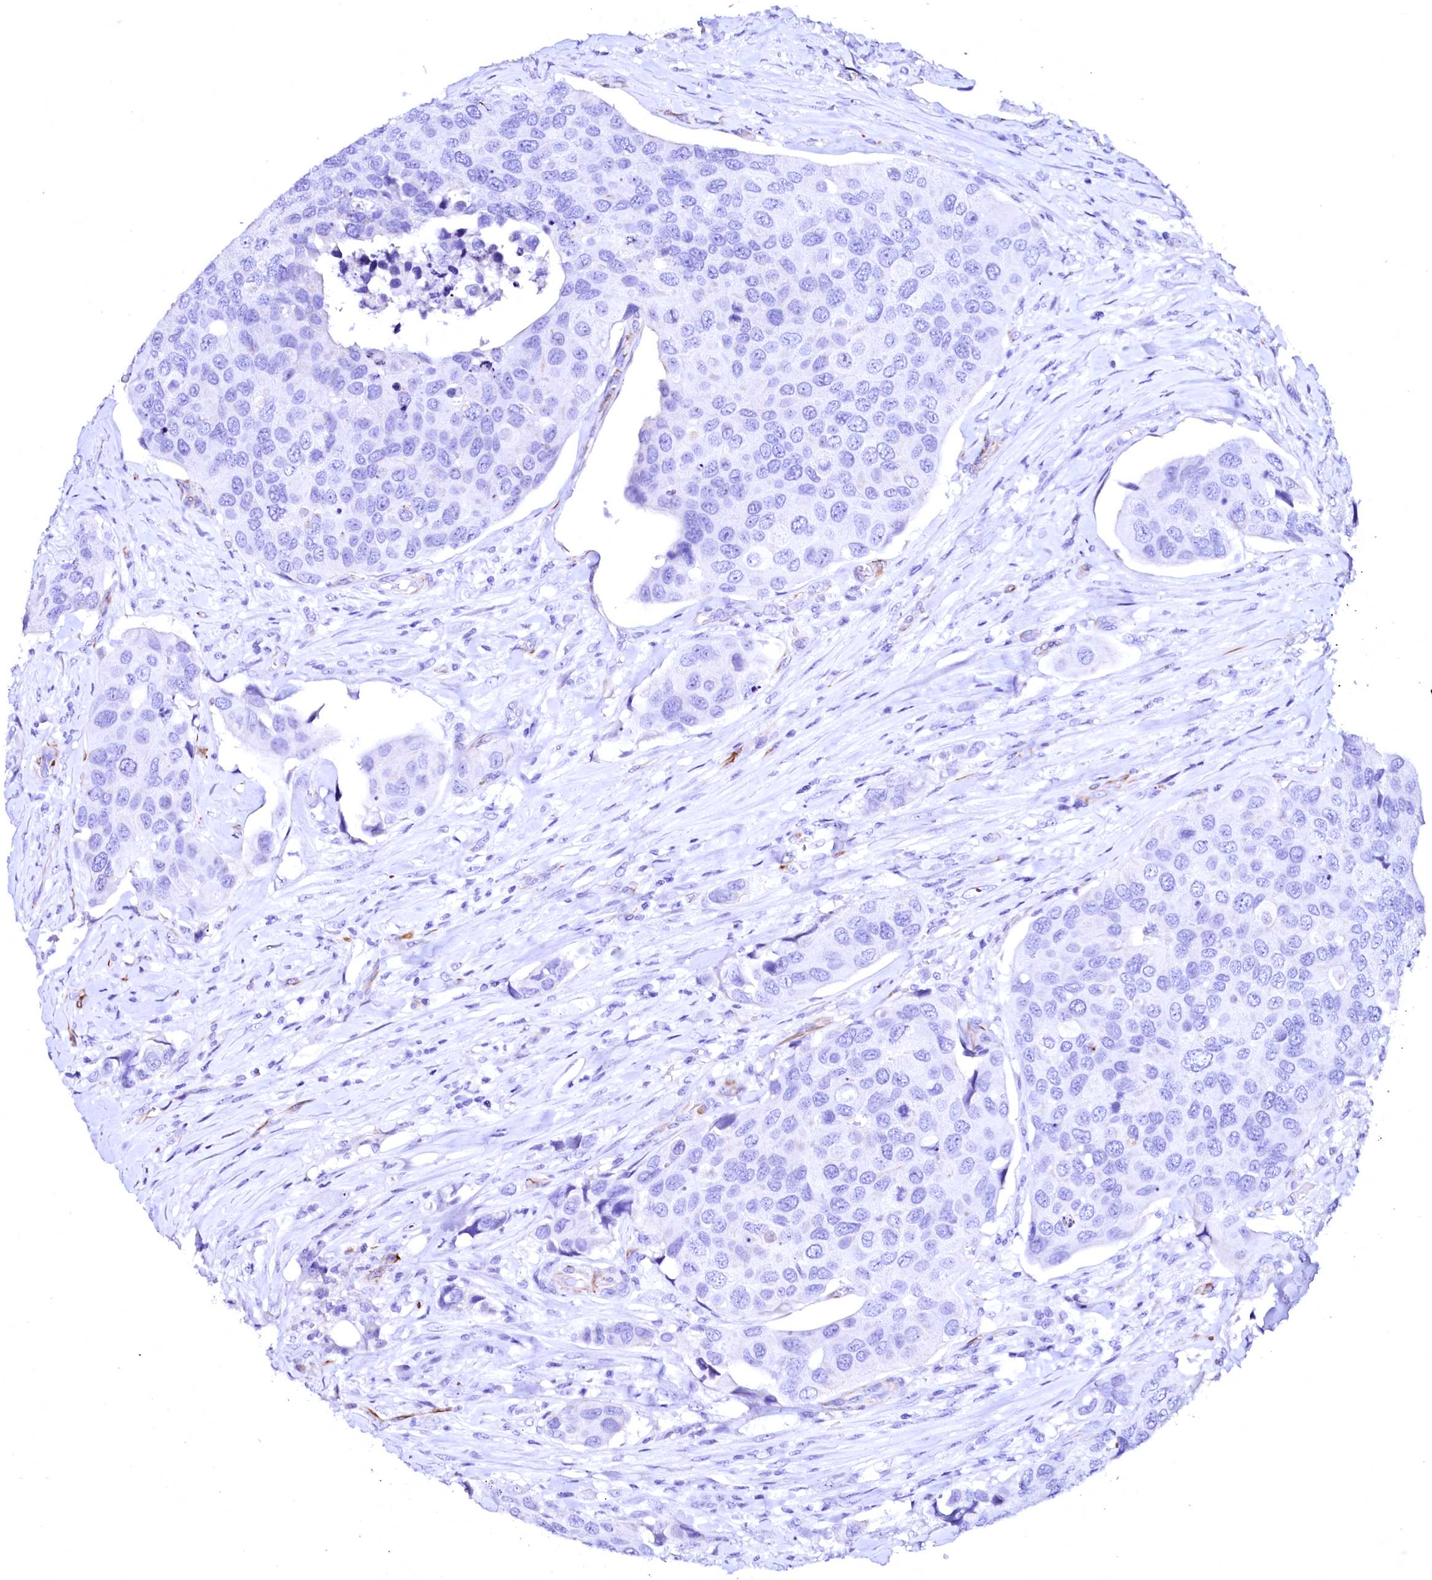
{"staining": {"intensity": "negative", "quantity": "none", "location": "none"}, "tissue": "urothelial cancer", "cell_type": "Tumor cells", "image_type": "cancer", "snomed": [{"axis": "morphology", "description": "Urothelial carcinoma, High grade"}, {"axis": "topography", "description": "Urinary bladder"}], "caption": "Micrograph shows no protein staining in tumor cells of high-grade urothelial carcinoma tissue.", "gene": "SFR1", "patient": {"sex": "male", "age": 74}}